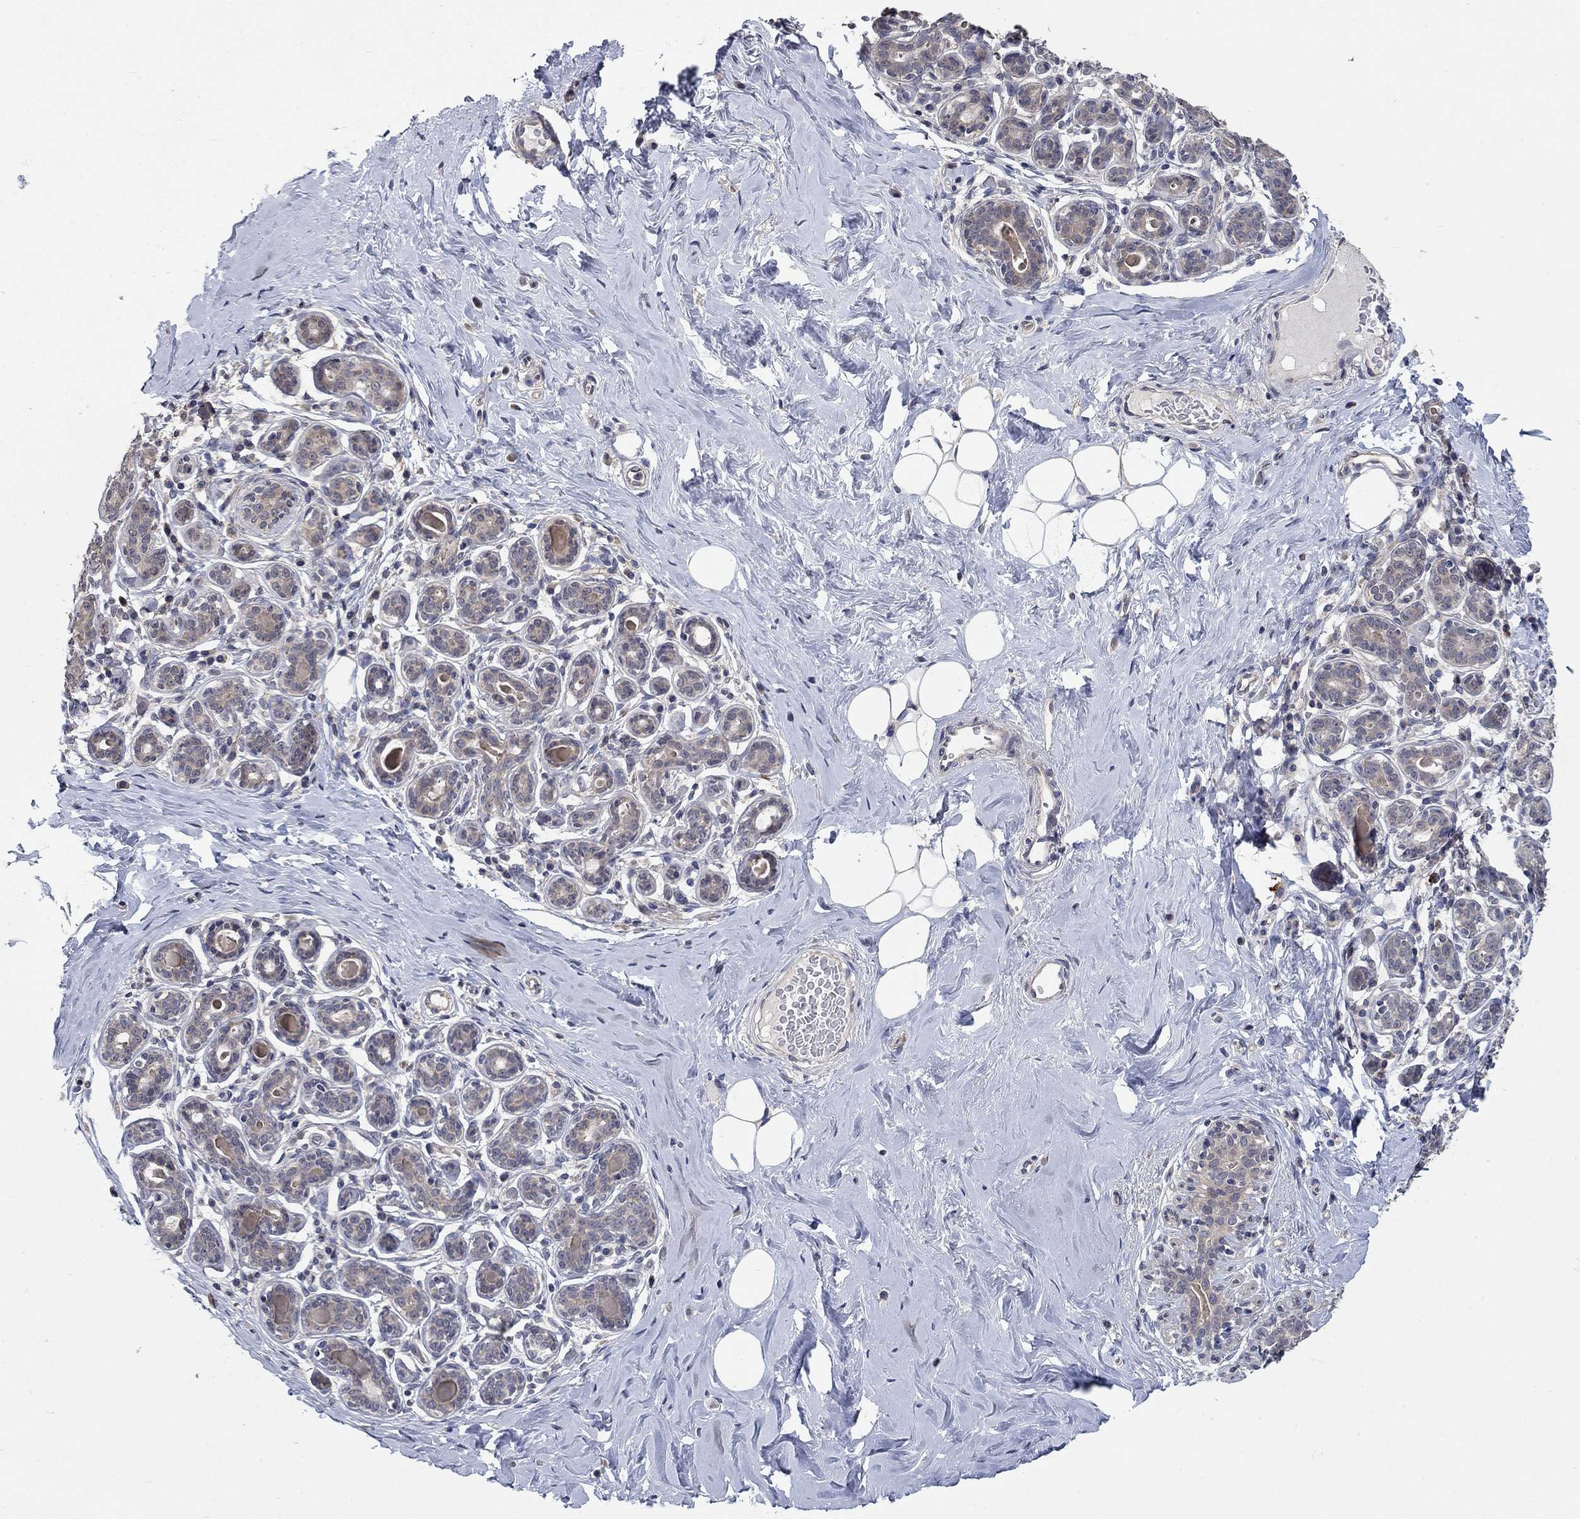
{"staining": {"intensity": "negative", "quantity": "none", "location": "none"}, "tissue": "breast", "cell_type": "Adipocytes", "image_type": "normal", "snomed": [{"axis": "morphology", "description": "Normal tissue, NOS"}, {"axis": "topography", "description": "Skin"}, {"axis": "topography", "description": "Breast"}], "caption": "Immunohistochemical staining of benign human breast shows no significant staining in adipocytes.", "gene": "WASF3", "patient": {"sex": "female", "age": 43}}